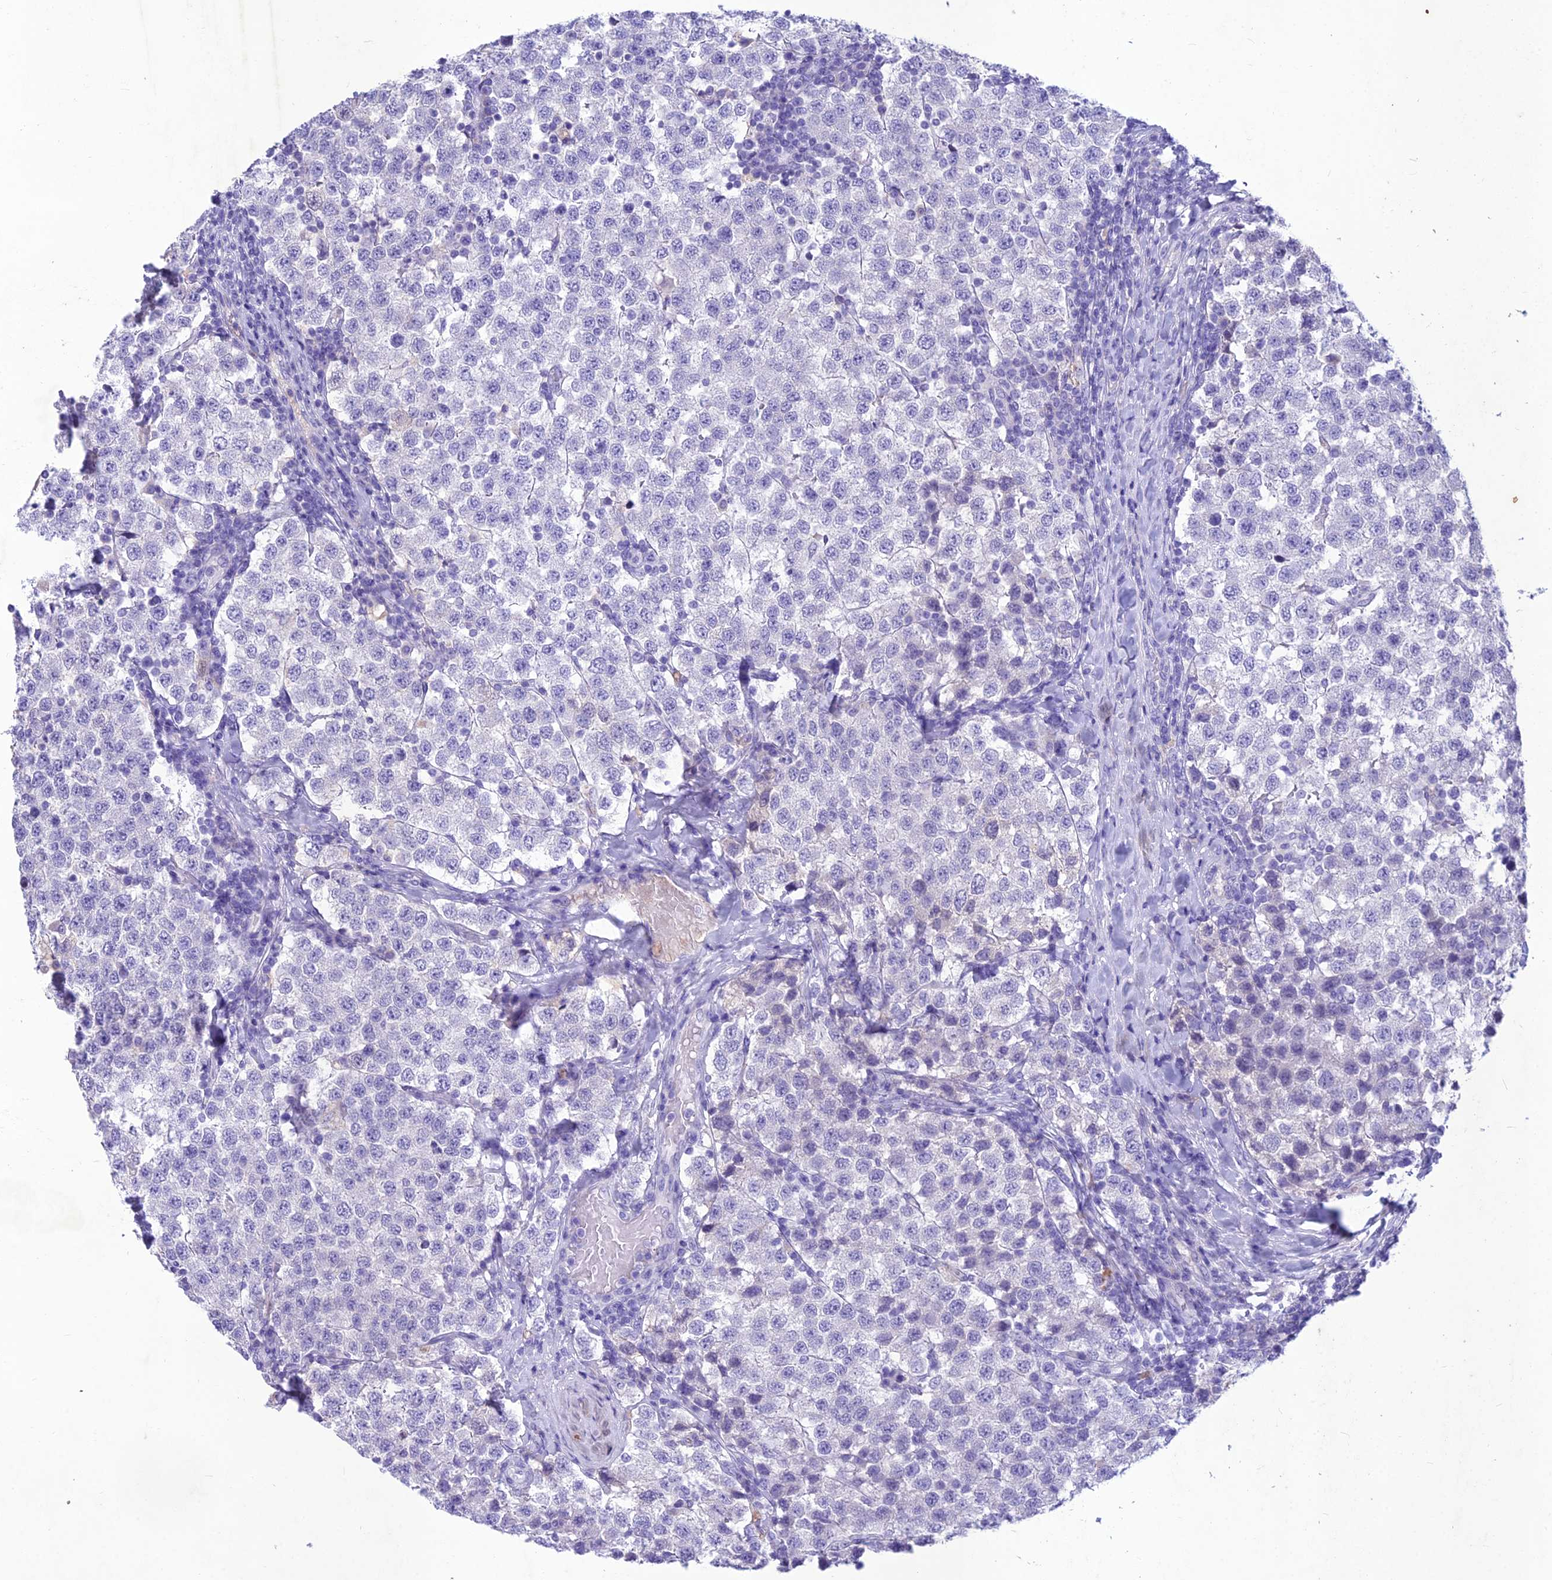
{"staining": {"intensity": "negative", "quantity": "none", "location": "none"}, "tissue": "testis cancer", "cell_type": "Tumor cells", "image_type": "cancer", "snomed": [{"axis": "morphology", "description": "Seminoma, NOS"}, {"axis": "topography", "description": "Testis"}], "caption": "Histopathology image shows no protein expression in tumor cells of testis seminoma tissue.", "gene": "IFT172", "patient": {"sex": "male", "age": 34}}